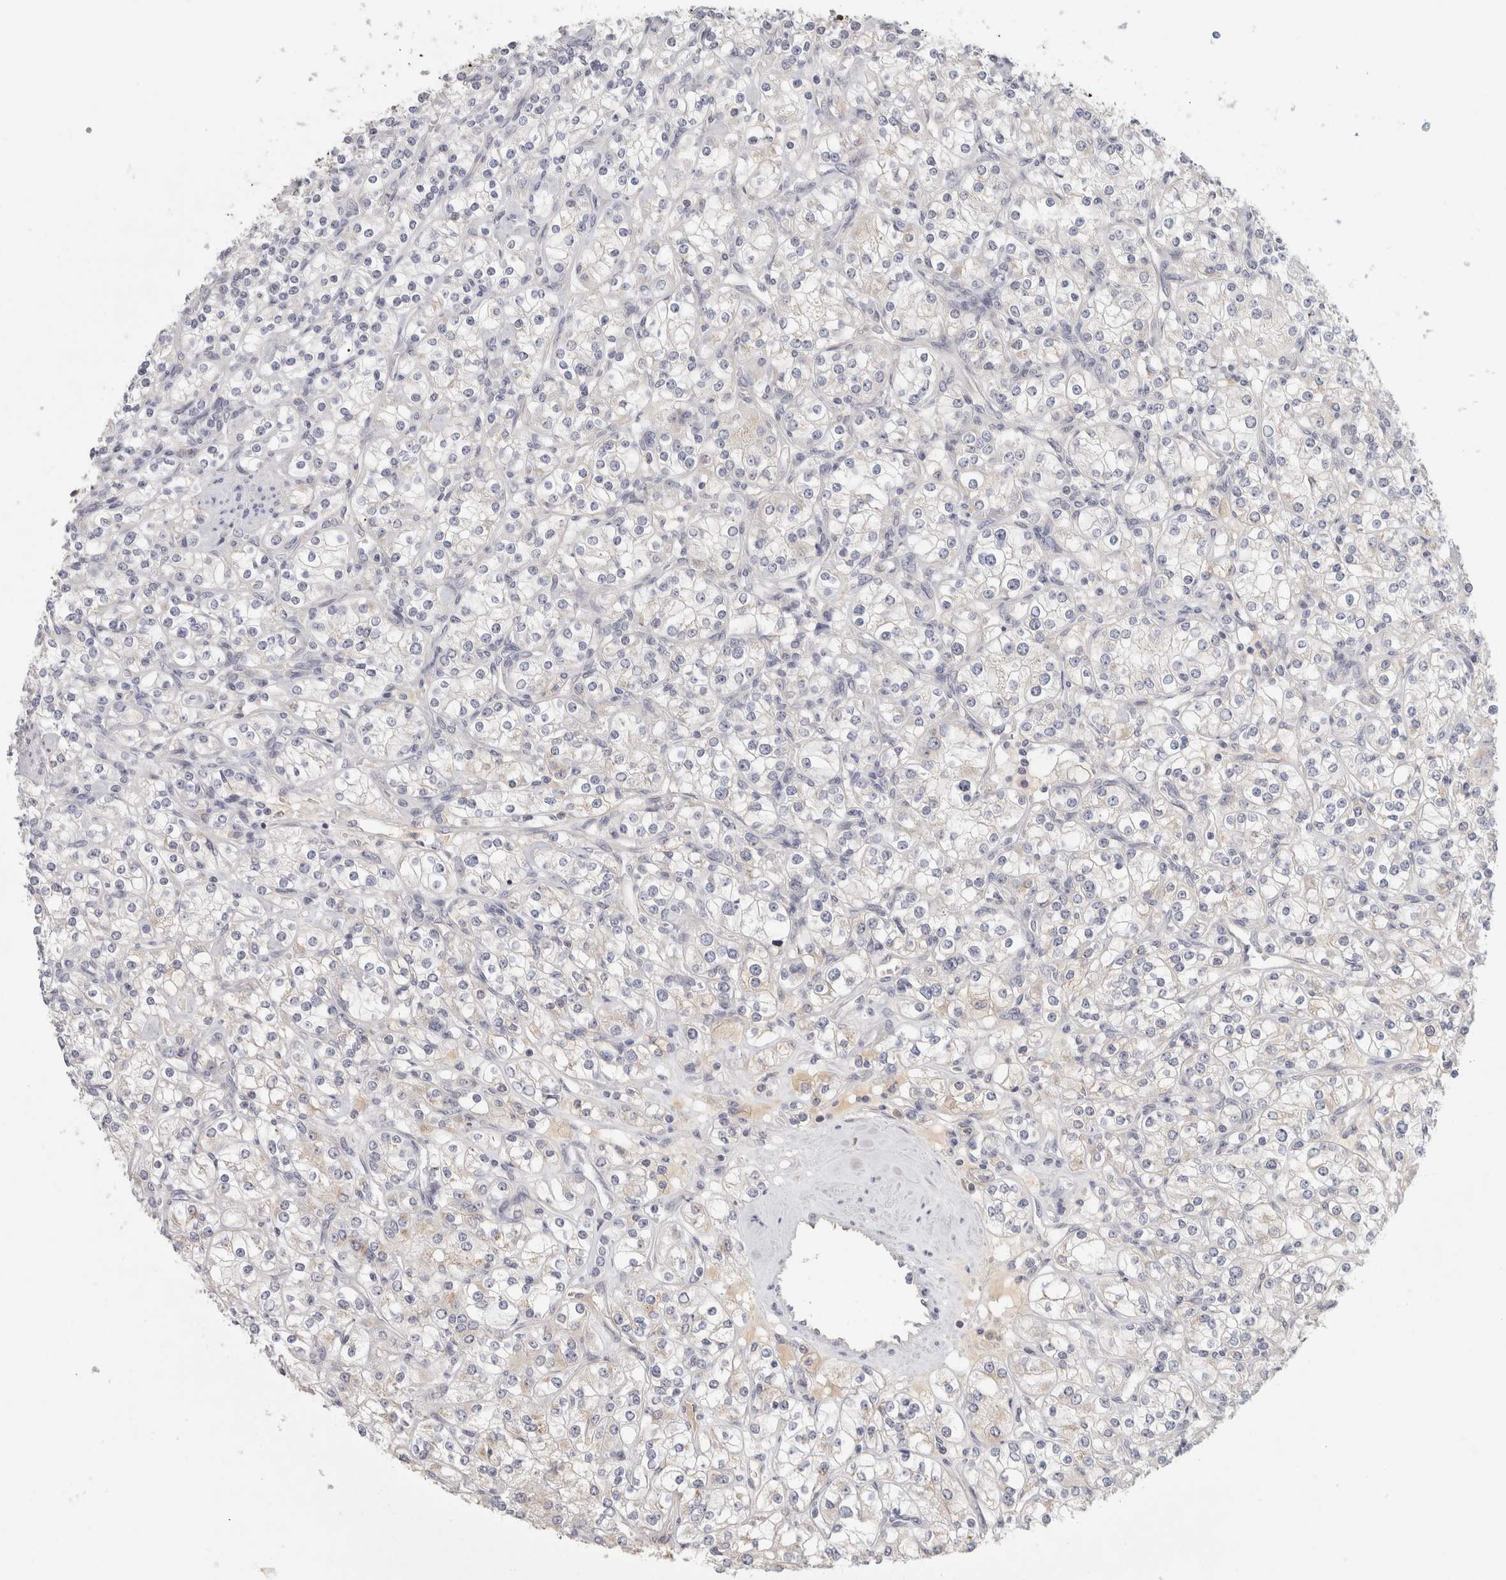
{"staining": {"intensity": "negative", "quantity": "none", "location": "none"}, "tissue": "renal cancer", "cell_type": "Tumor cells", "image_type": "cancer", "snomed": [{"axis": "morphology", "description": "Adenocarcinoma, NOS"}, {"axis": "topography", "description": "Kidney"}], "caption": "The histopathology image demonstrates no staining of tumor cells in renal cancer.", "gene": "STK31", "patient": {"sex": "male", "age": 77}}